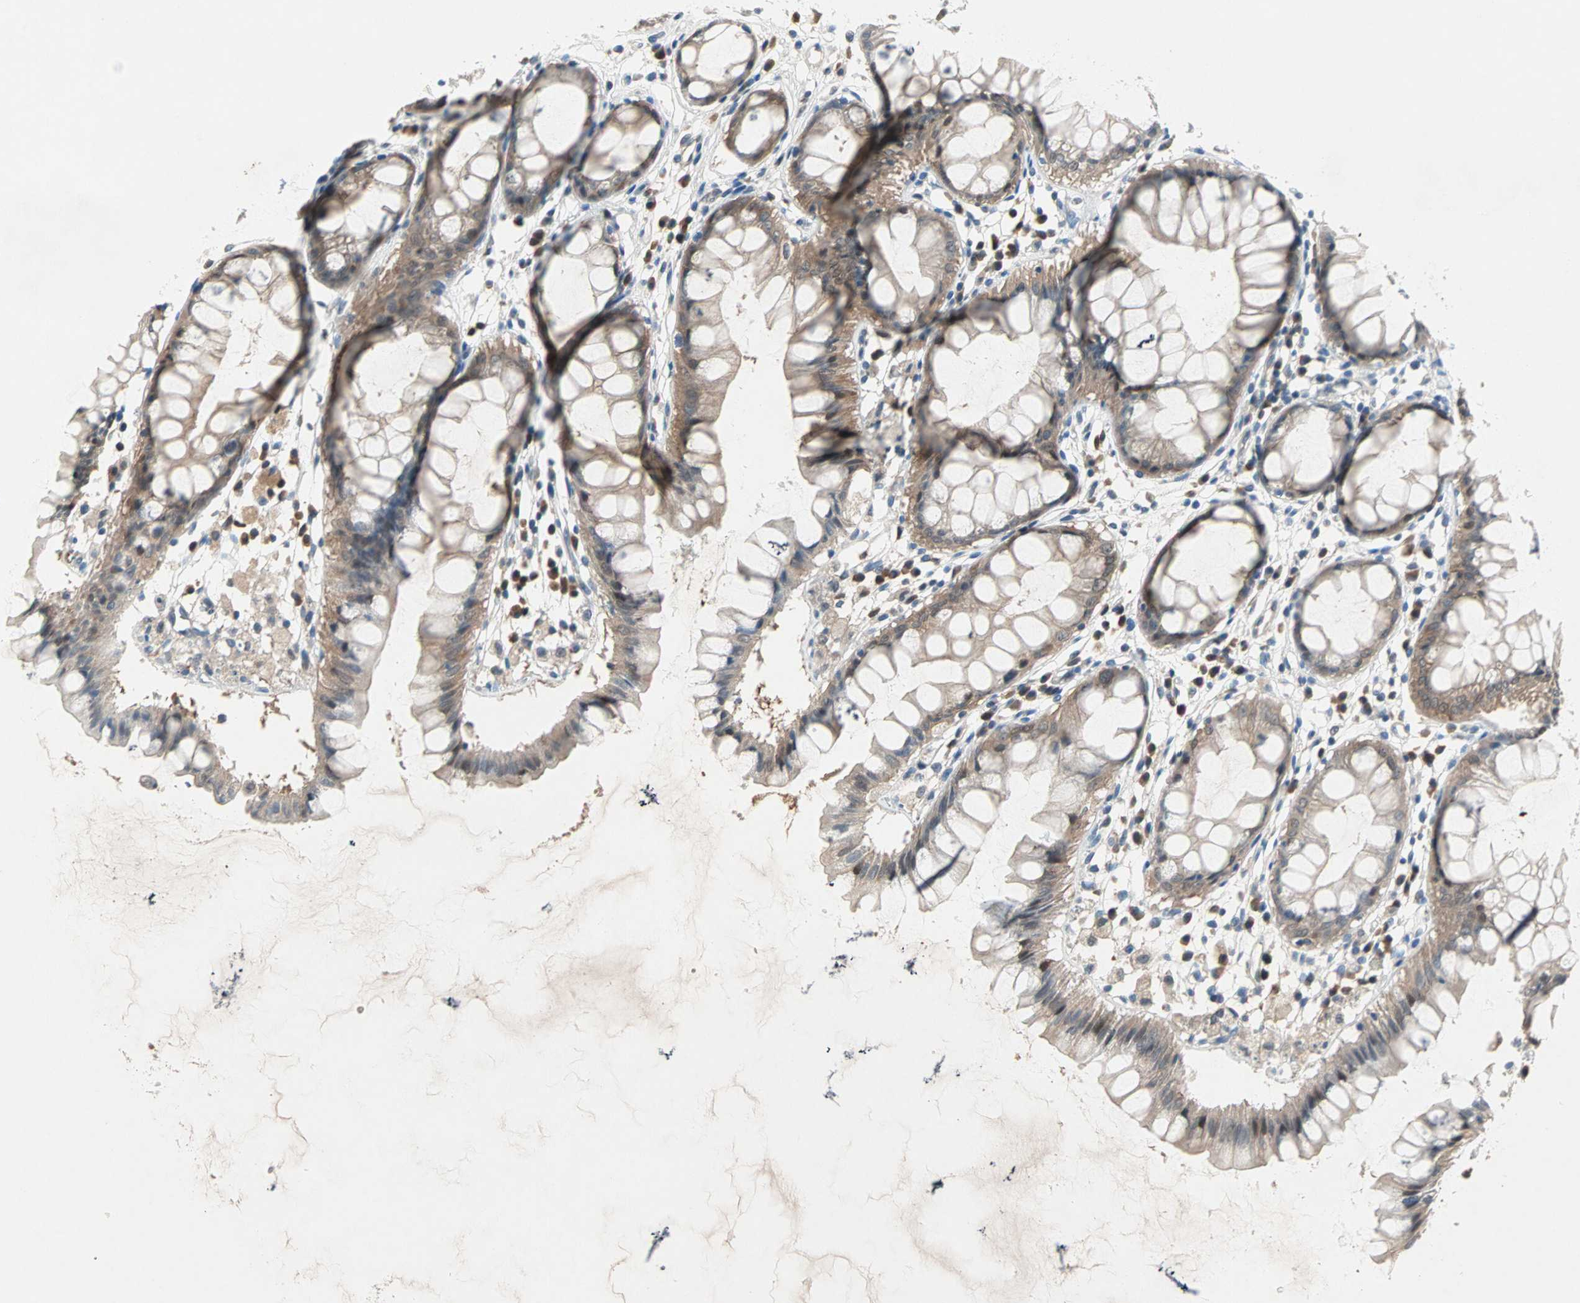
{"staining": {"intensity": "weak", "quantity": ">75%", "location": "cytoplasmic/membranous"}, "tissue": "rectum", "cell_type": "Glandular cells", "image_type": "normal", "snomed": [{"axis": "morphology", "description": "Normal tissue, NOS"}, {"axis": "morphology", "description": "Adenocarcinoma, NOS"}, {"axis": "topography", "description": "Rectum"}], "caption": "Unremarkable rectum demonstrates weak cytoplasmic/membranous expression in about >75% of glandular cells, visualized by immunohistochemistry.", "gene": "MPI", "patient": {"sex": "female", "age": 65}}